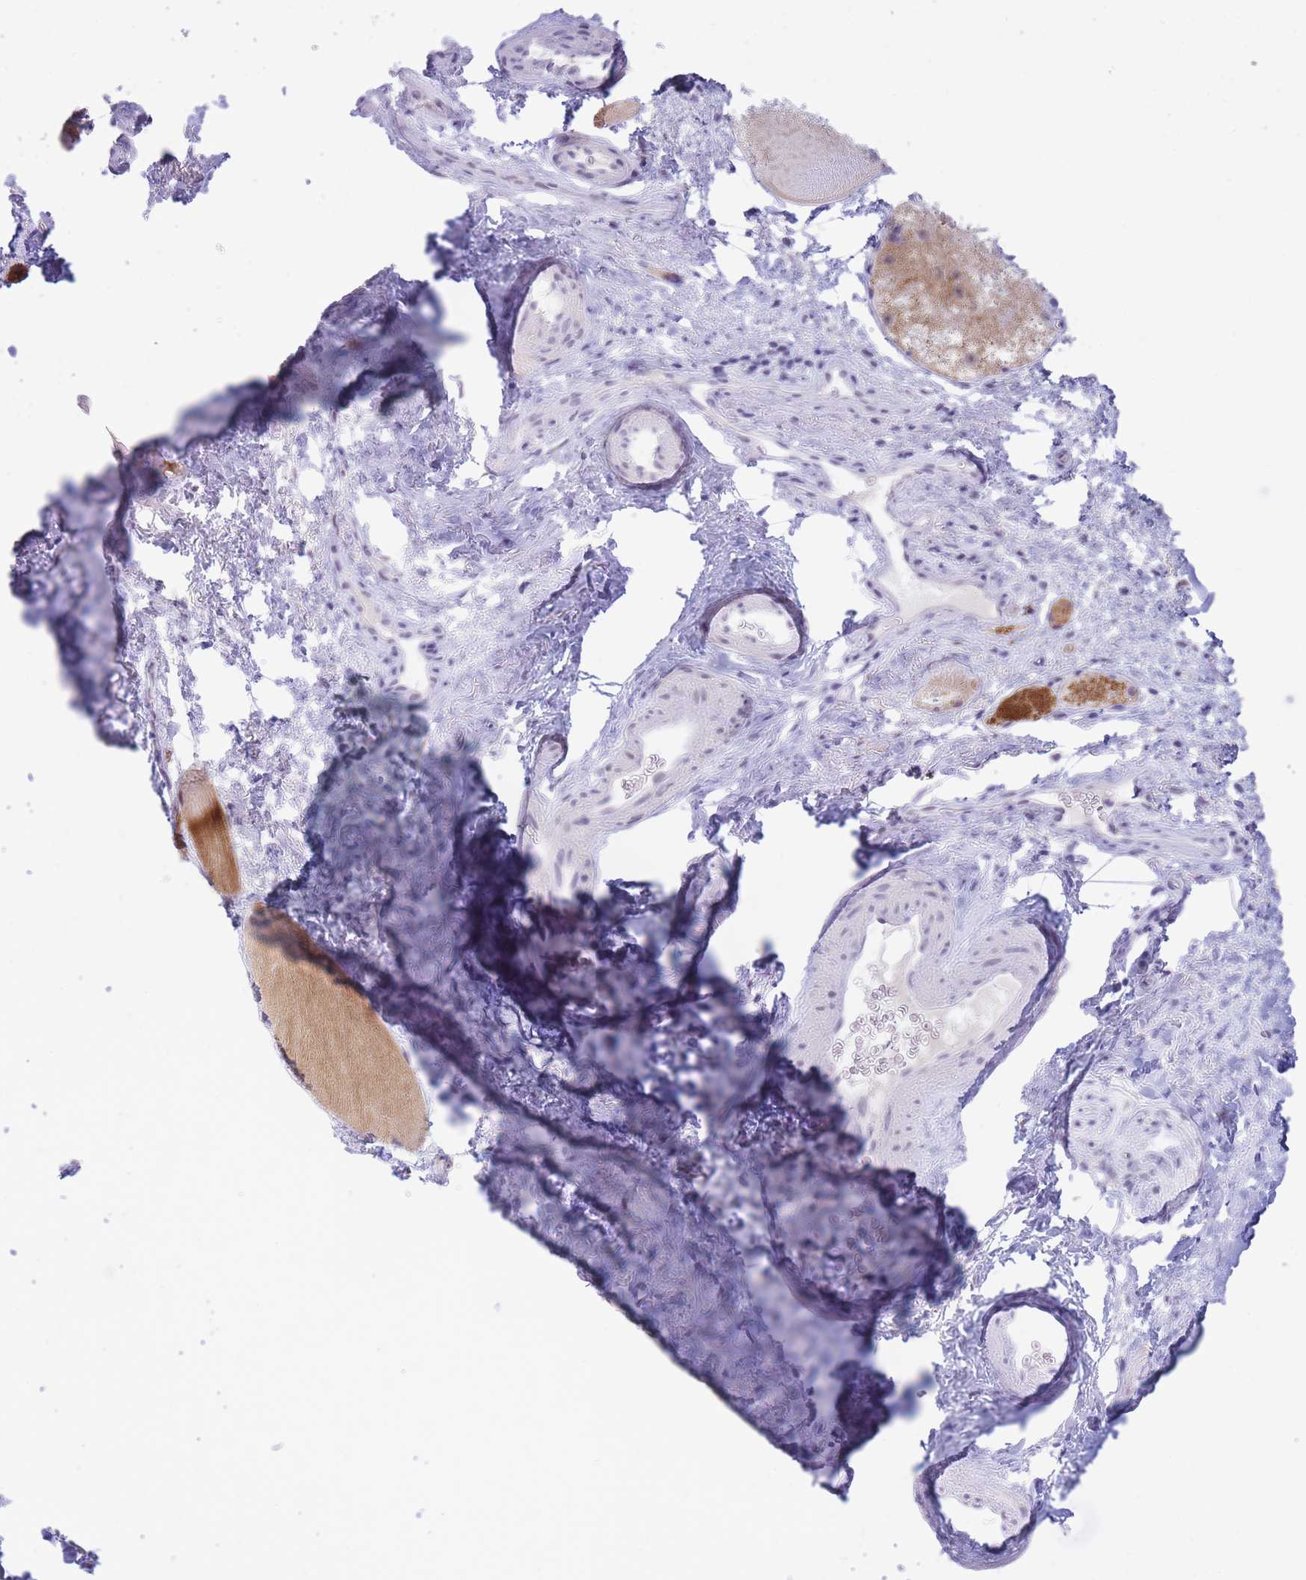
{"staining": {"intensity": "negative", "quantity": "none", "location": "none"}, "tissue": "smooth muscle", "cell_type": "Smooth muscle cells", "image_type": "normal", "snomed": [{"axis": "morphology", "description": "Normal tissue, NOS"}, {"axis": "topography", "description": "Smooth muscle"}, {"axis": "topography", "description": "Peripheral nerve tissue"}], "caption": "This is a photomicrograph of immunohistochemistry (IHC) staining of unremarkable smooth muscle, which shows no expression in smooth muscle cells.", "gene": "CYP2B6", "patient": {"sex": "male", "age": 69}}